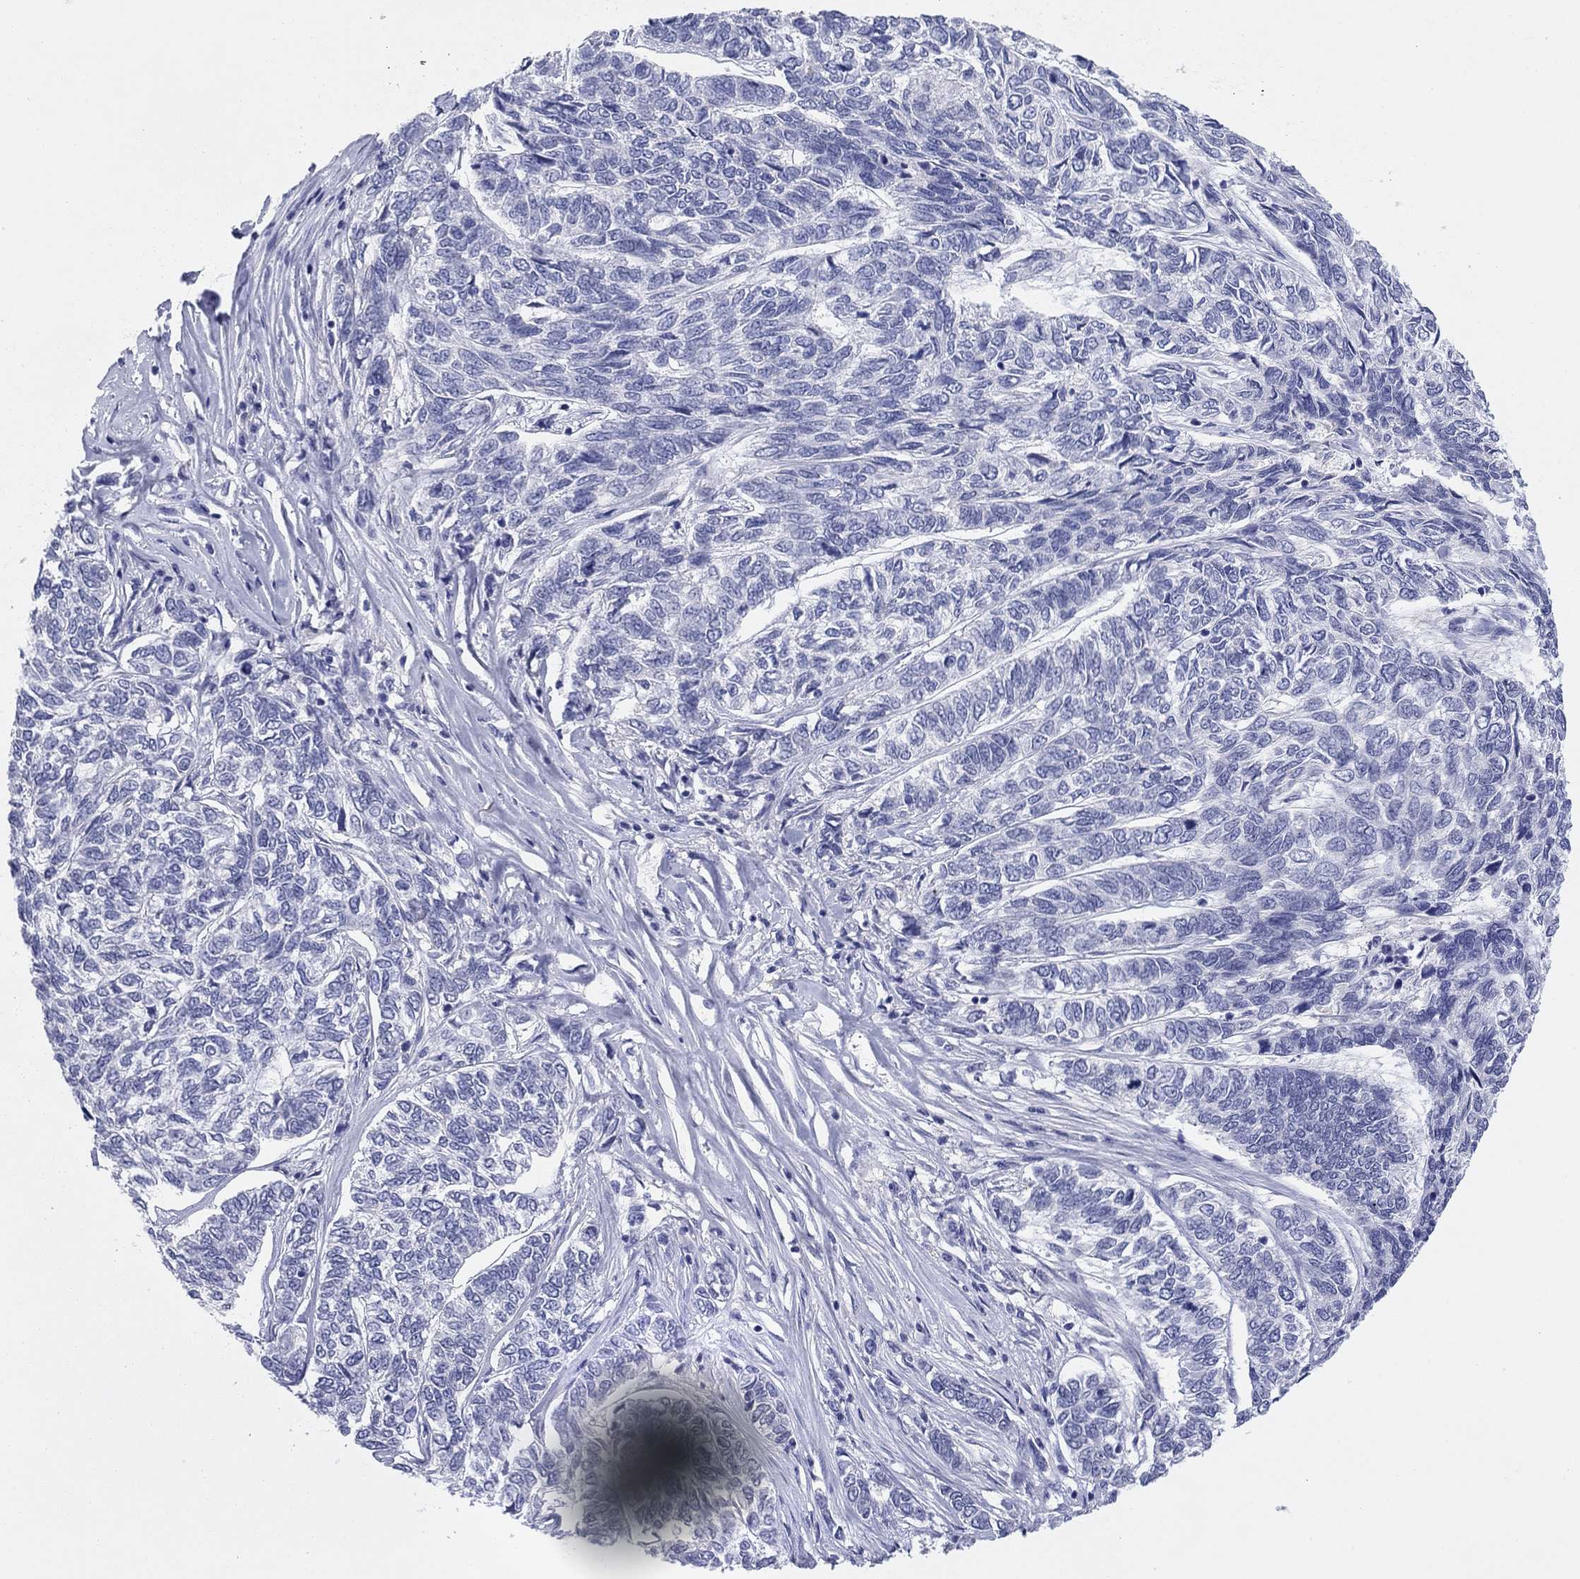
{"staining": {"intensity": "negative", "quantity": "none", "location": "none"}, "tissue": "skin cancer", "cell_type": "Tumor cells", "image_type": "cancer", "snomed": [{"axis": "morphology", "description": "Basal cell carcinoma"}, {"axis": "topography", "description": "Skin"}], "caption": "Skin basal cell carcinoma stained for a protein using immunohistochemistry reveals no positivity tumor cells.", "gene": "ERICH3", "patient": {"sex": "female", "age": 65}}